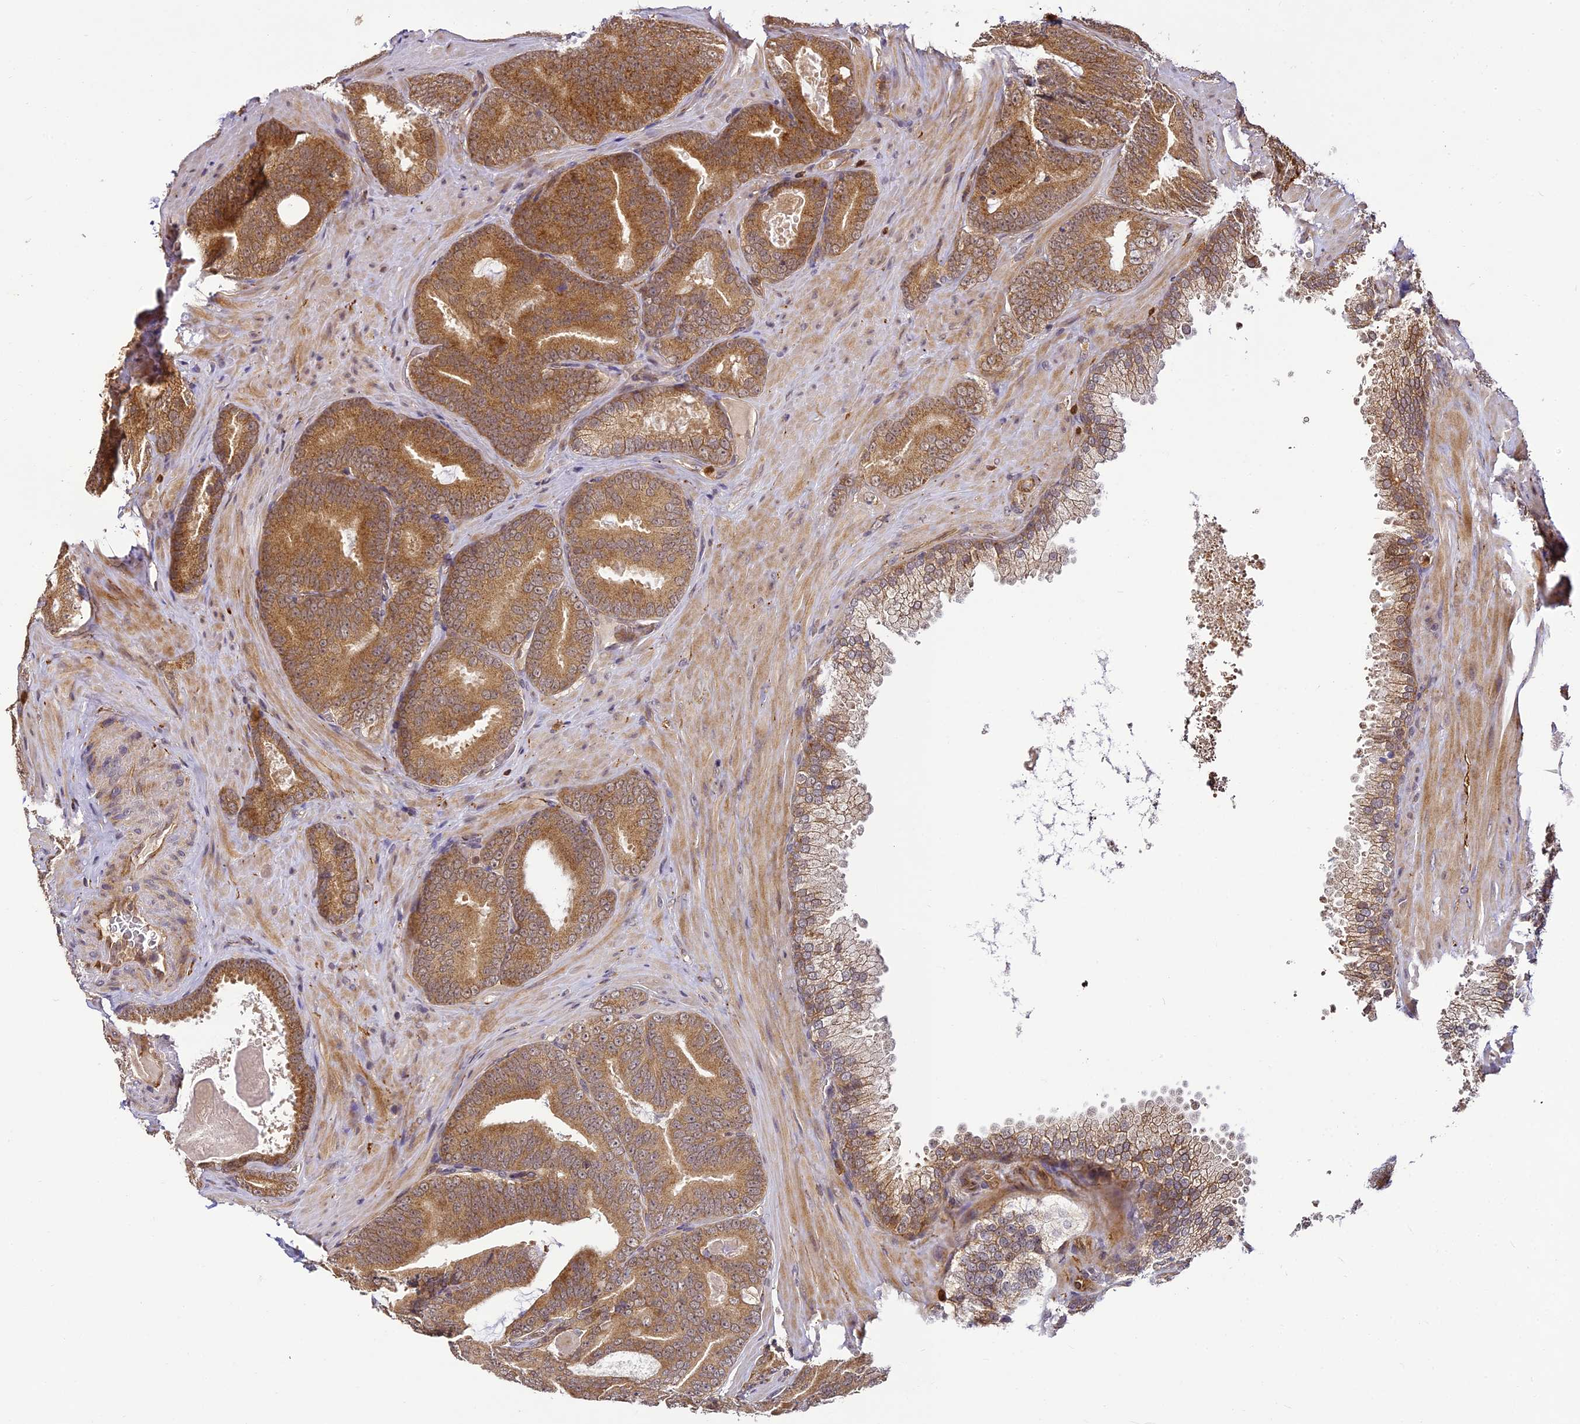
{"staining": {"intensity": "moderate", "quantity": ">75%", "location": "cytoplasmic/membranous"}, "tissue": "prostate cancer", "cell_type": "Tumor cells", "image_type": "cancer", "snomed": [{"axis": "morphology", "description": "Adenocarcinoma, High grade"}, {"axis": "topography", "description": "Prostate"}], "caption": "High-grade adenocarcinoma (prostate) was stained to show a protein in brown. There is medium levels of moderate cytoplasmic/membranous expression in about >75% of tumor cells.", "gene": "BCDIN3D", "patient": {"sex": "male", "age": 66}}